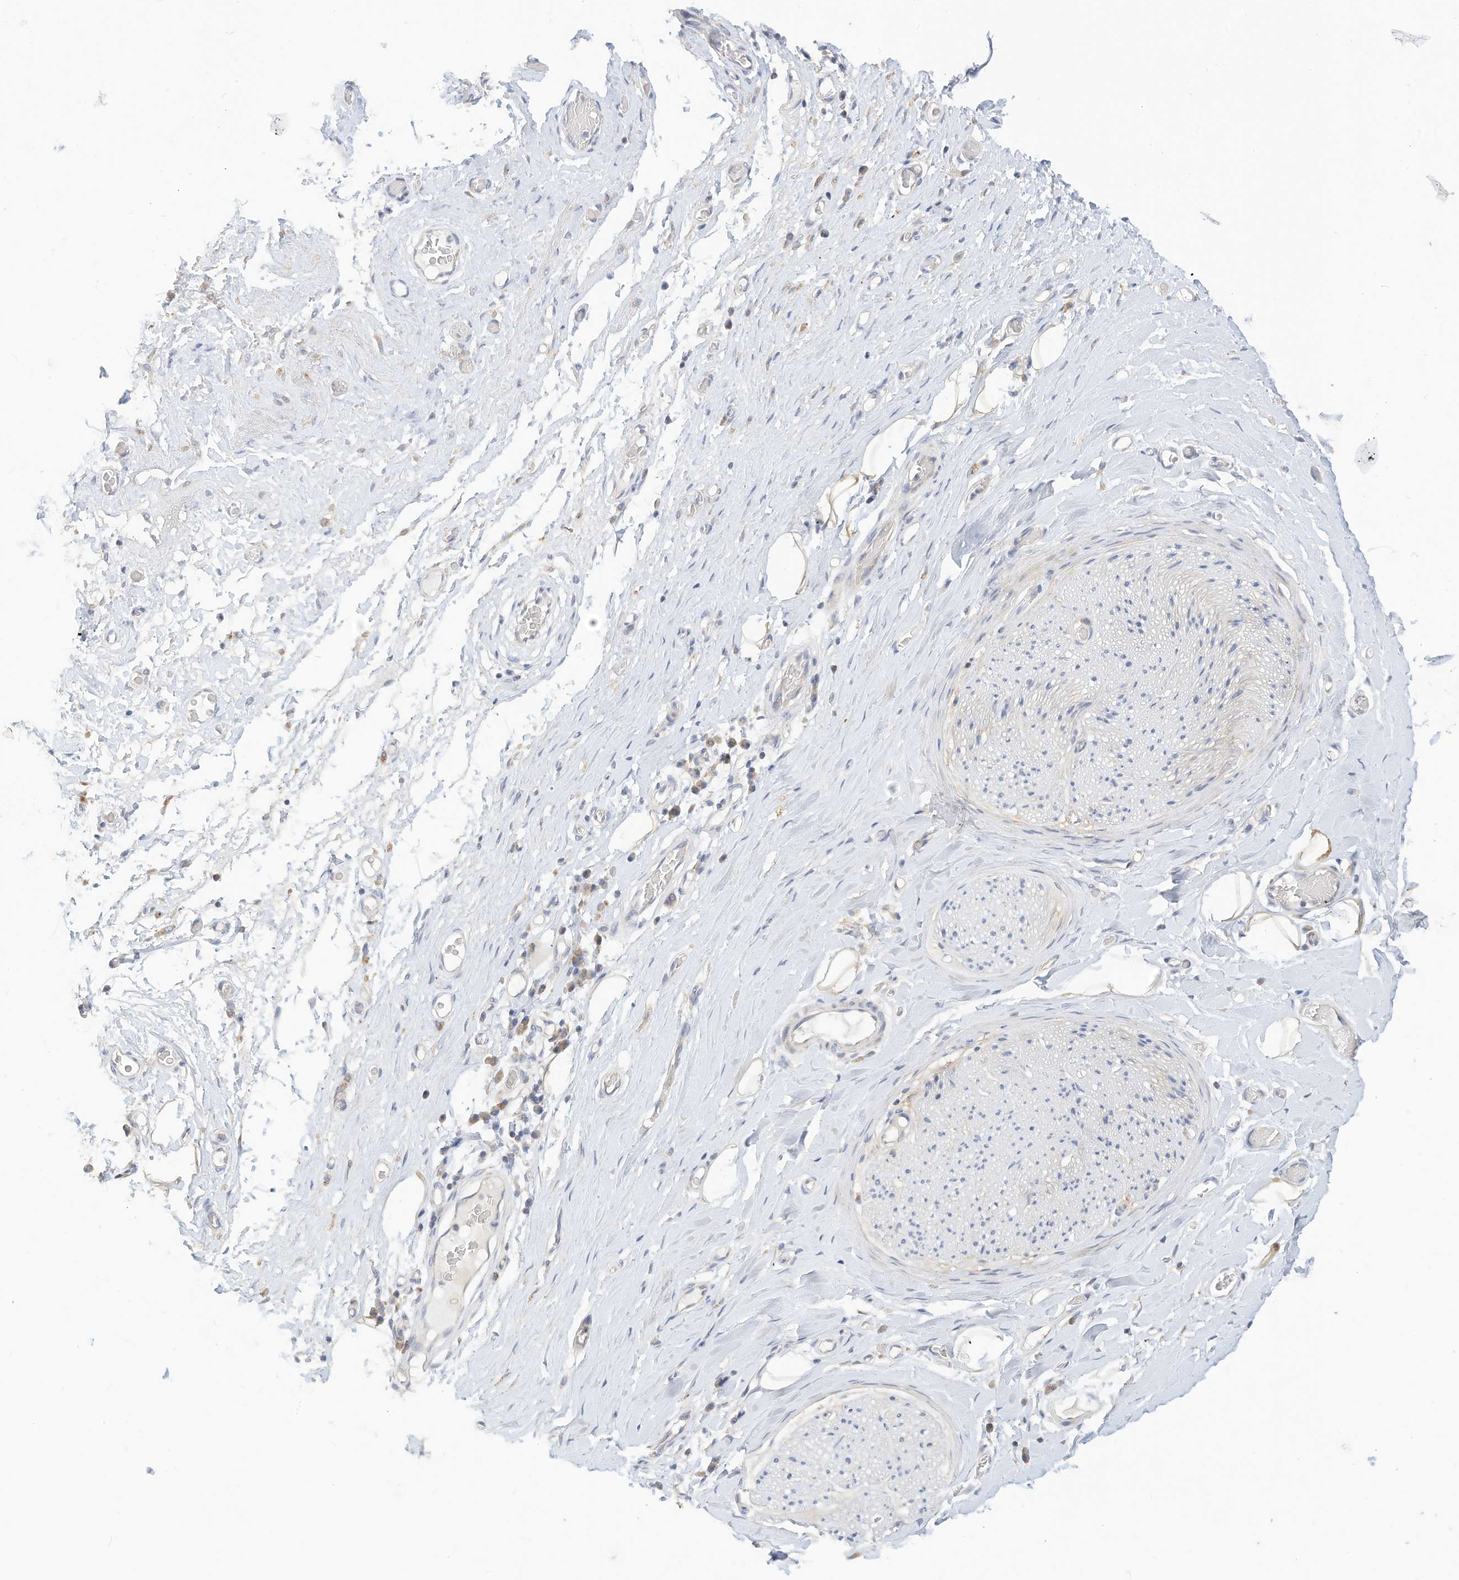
{"staining": {"intensity": "negative", "quantity": "none", "location": "none"}, "tissue": "adipose tissue", "cell_type": "Adipocytes", "image_type": "normal", "snomed": [{"axis": "morphology", "description": "Normal tissue, NOS"}, {"axis": "morphology", "description": "Adenocarcinoma, NOS"}, {"axis": "topography", "description": "Esophagus"}, {"axis": "topography", "description": "Stomach, upper"}, {"axis": "topography", "description": "Peripheral nerve tissue"}], "caption": "An immunohistochemistry image of benign adipose tissue is shown. There is no staining in adipocytes of adipose tissue.", "gene": "RHOH", "patient": {"sex": "male", "age": 62}}